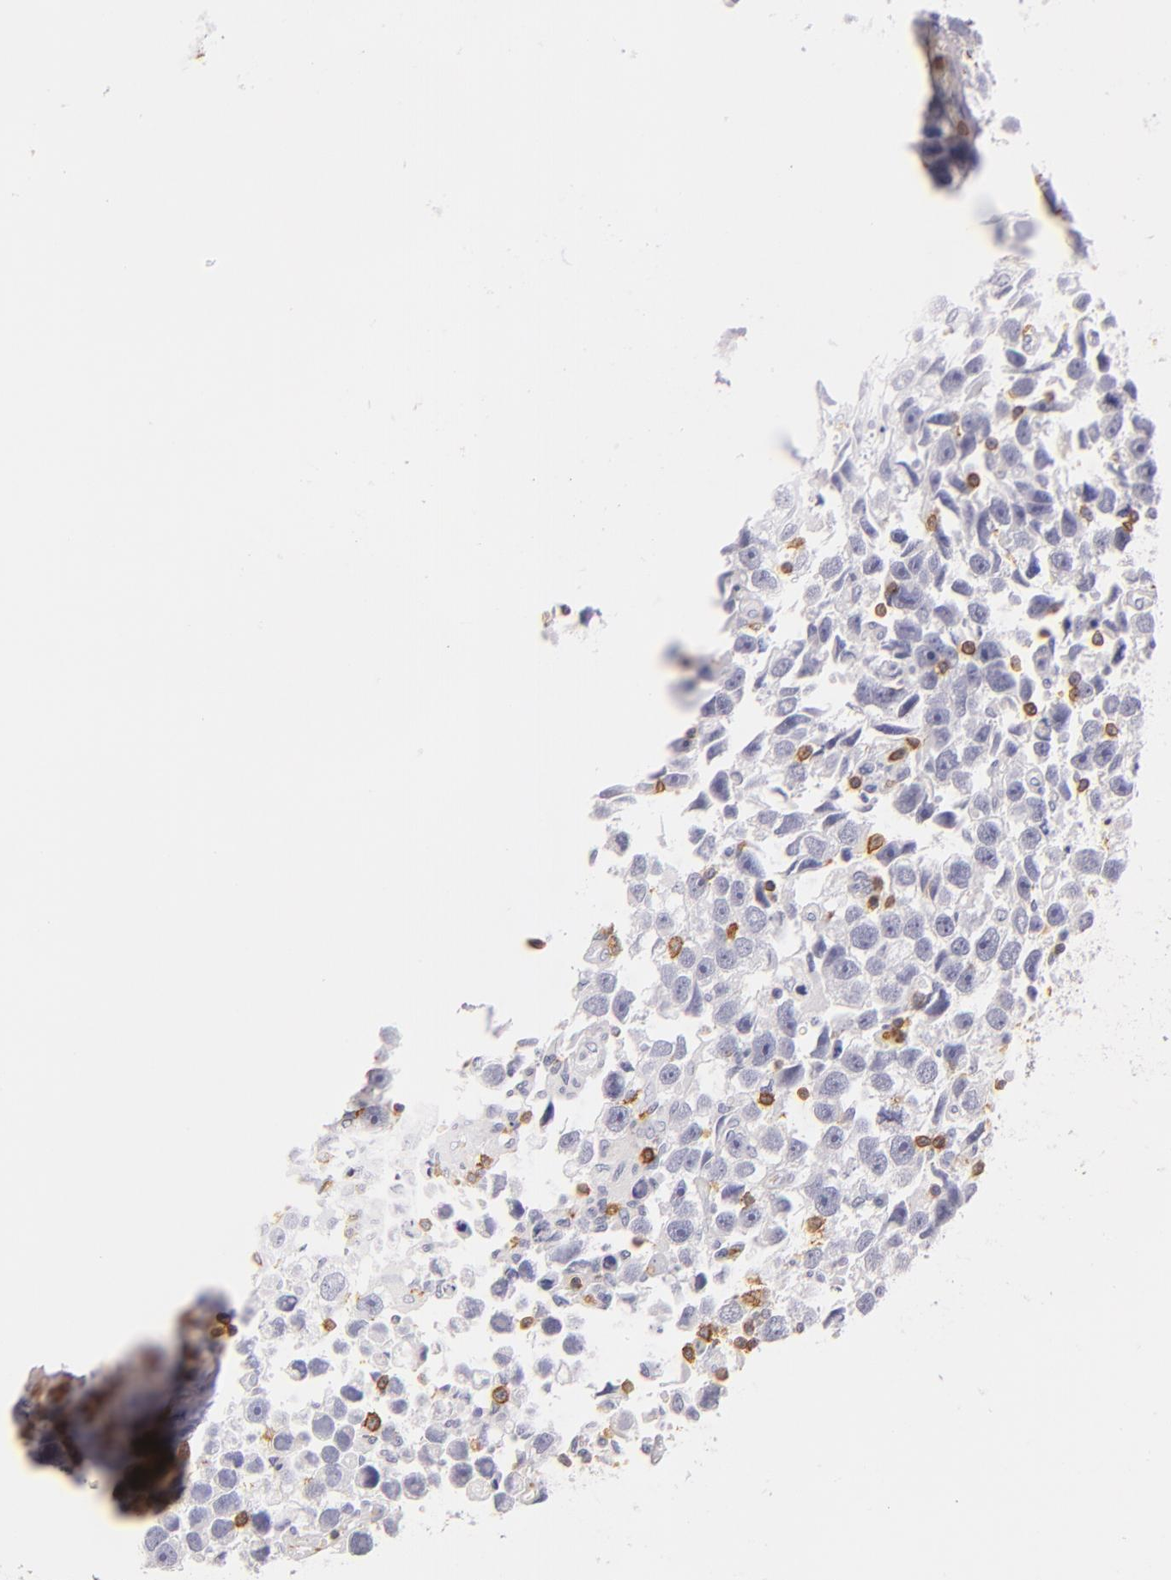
{"staining": {"intensity": "negative", "quantity": "none", "location": "none"}, "tissue": "testis cancer", "cell_type": "Tumor cells", "image_type": "cancer", "snomed": [{"axis": "morphology", "description": "Seminoma, NOS"}, {"axis": "topography", "description": "Testis"}], "caption": "An image of seminoma (testis) stained for a protein shows no brown staining in tumor cells.", "gene": "LAT", "patient": {"sex": "male", "age": 43}}